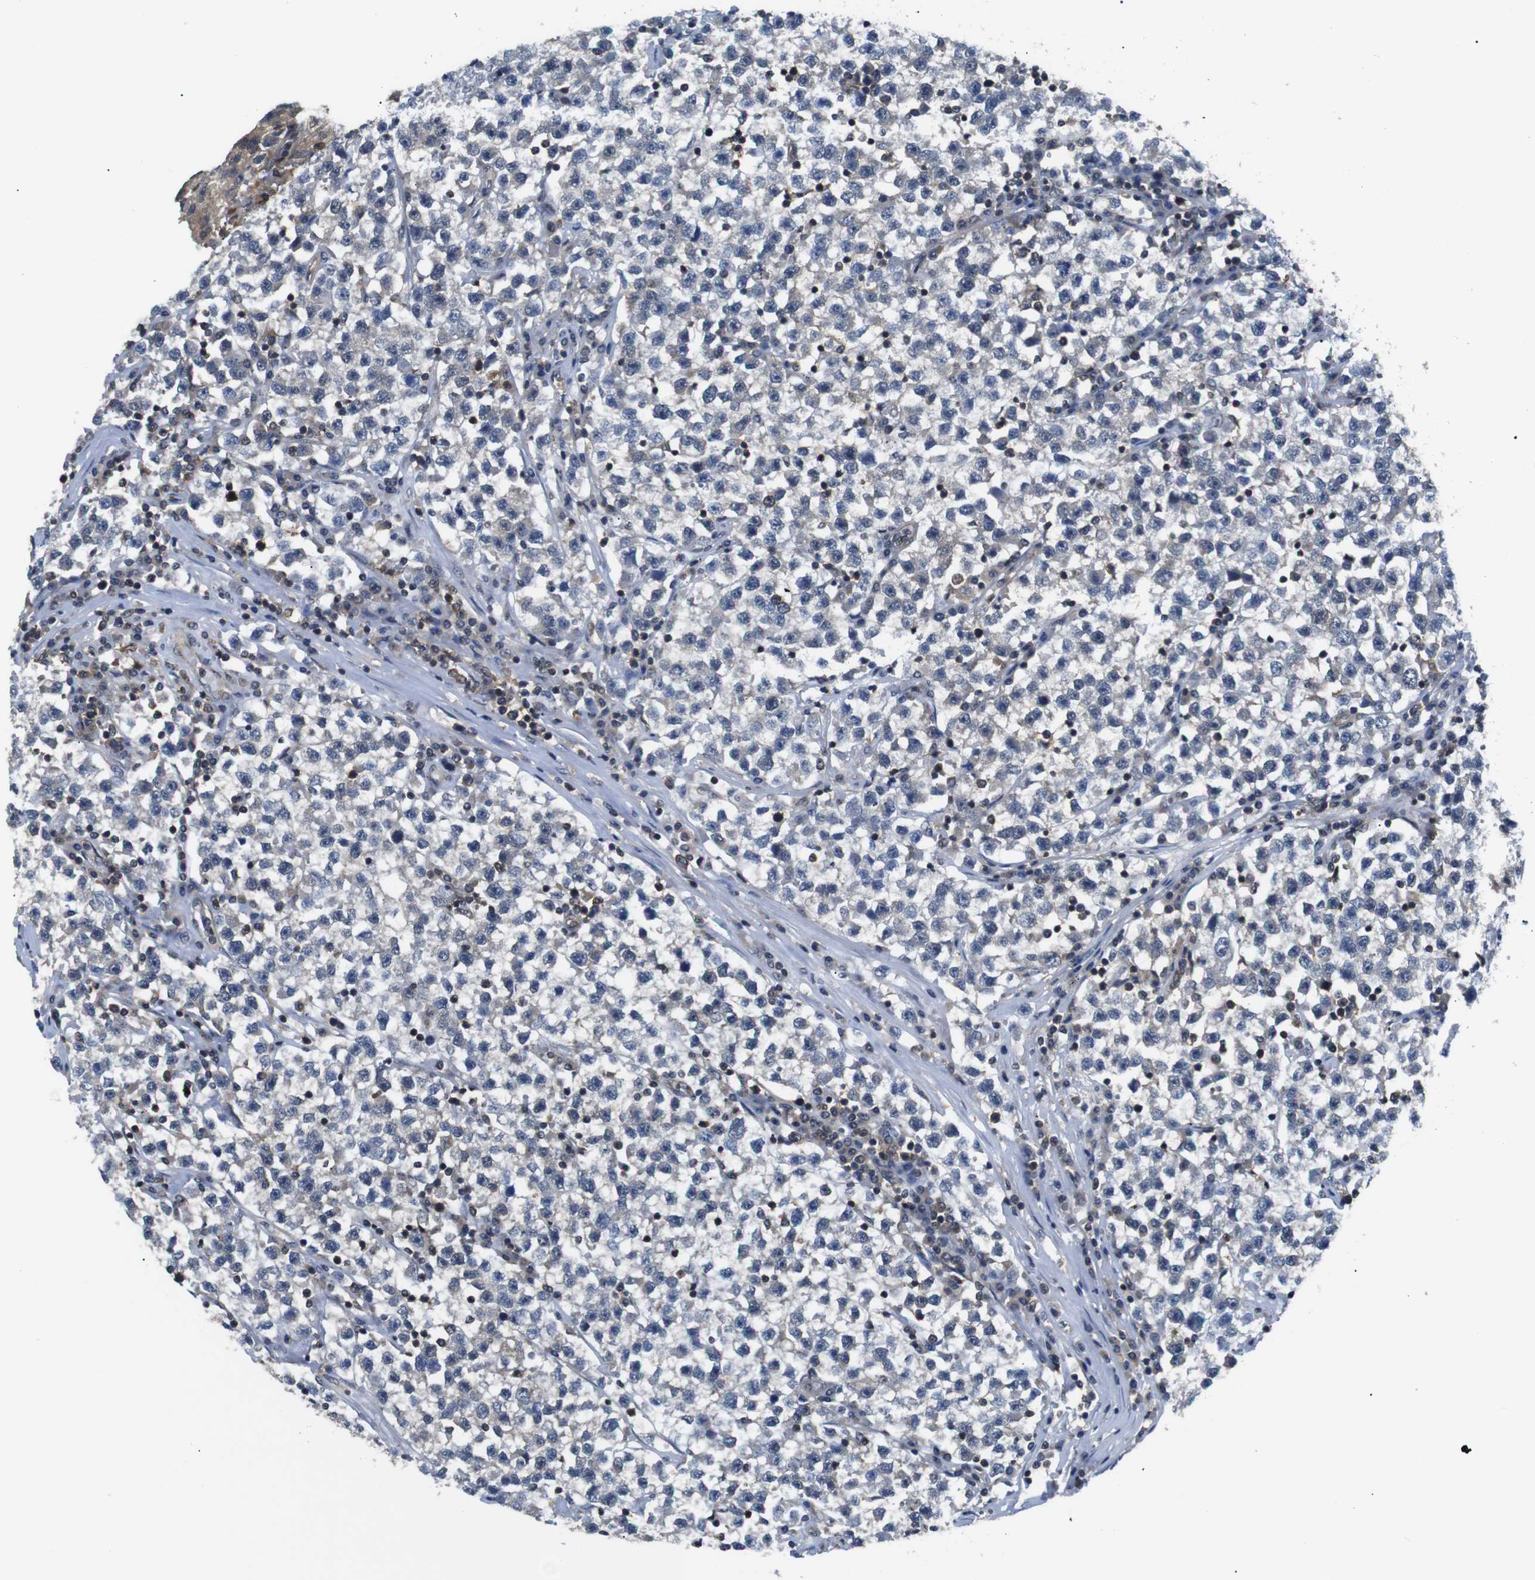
{"staining": {"intensity": "negative", "quantity": "none", "location": "none"}, "tissue": "testis cancer", "cell_type": "Tumor cells", "image_type": "cancer", "snomed": [{"axis": "morphology", "description": "Seminoma, NOS"}, {"axis": "topography", "description": "Testis"}], "caption": "An immunohistochemistry histopathology image of seminoma (testis) is shown. There is no staining in tumor cells of seminoma (testis).", "gene": "UBXN1", "patient": {"sex": "male", "age": 22}}